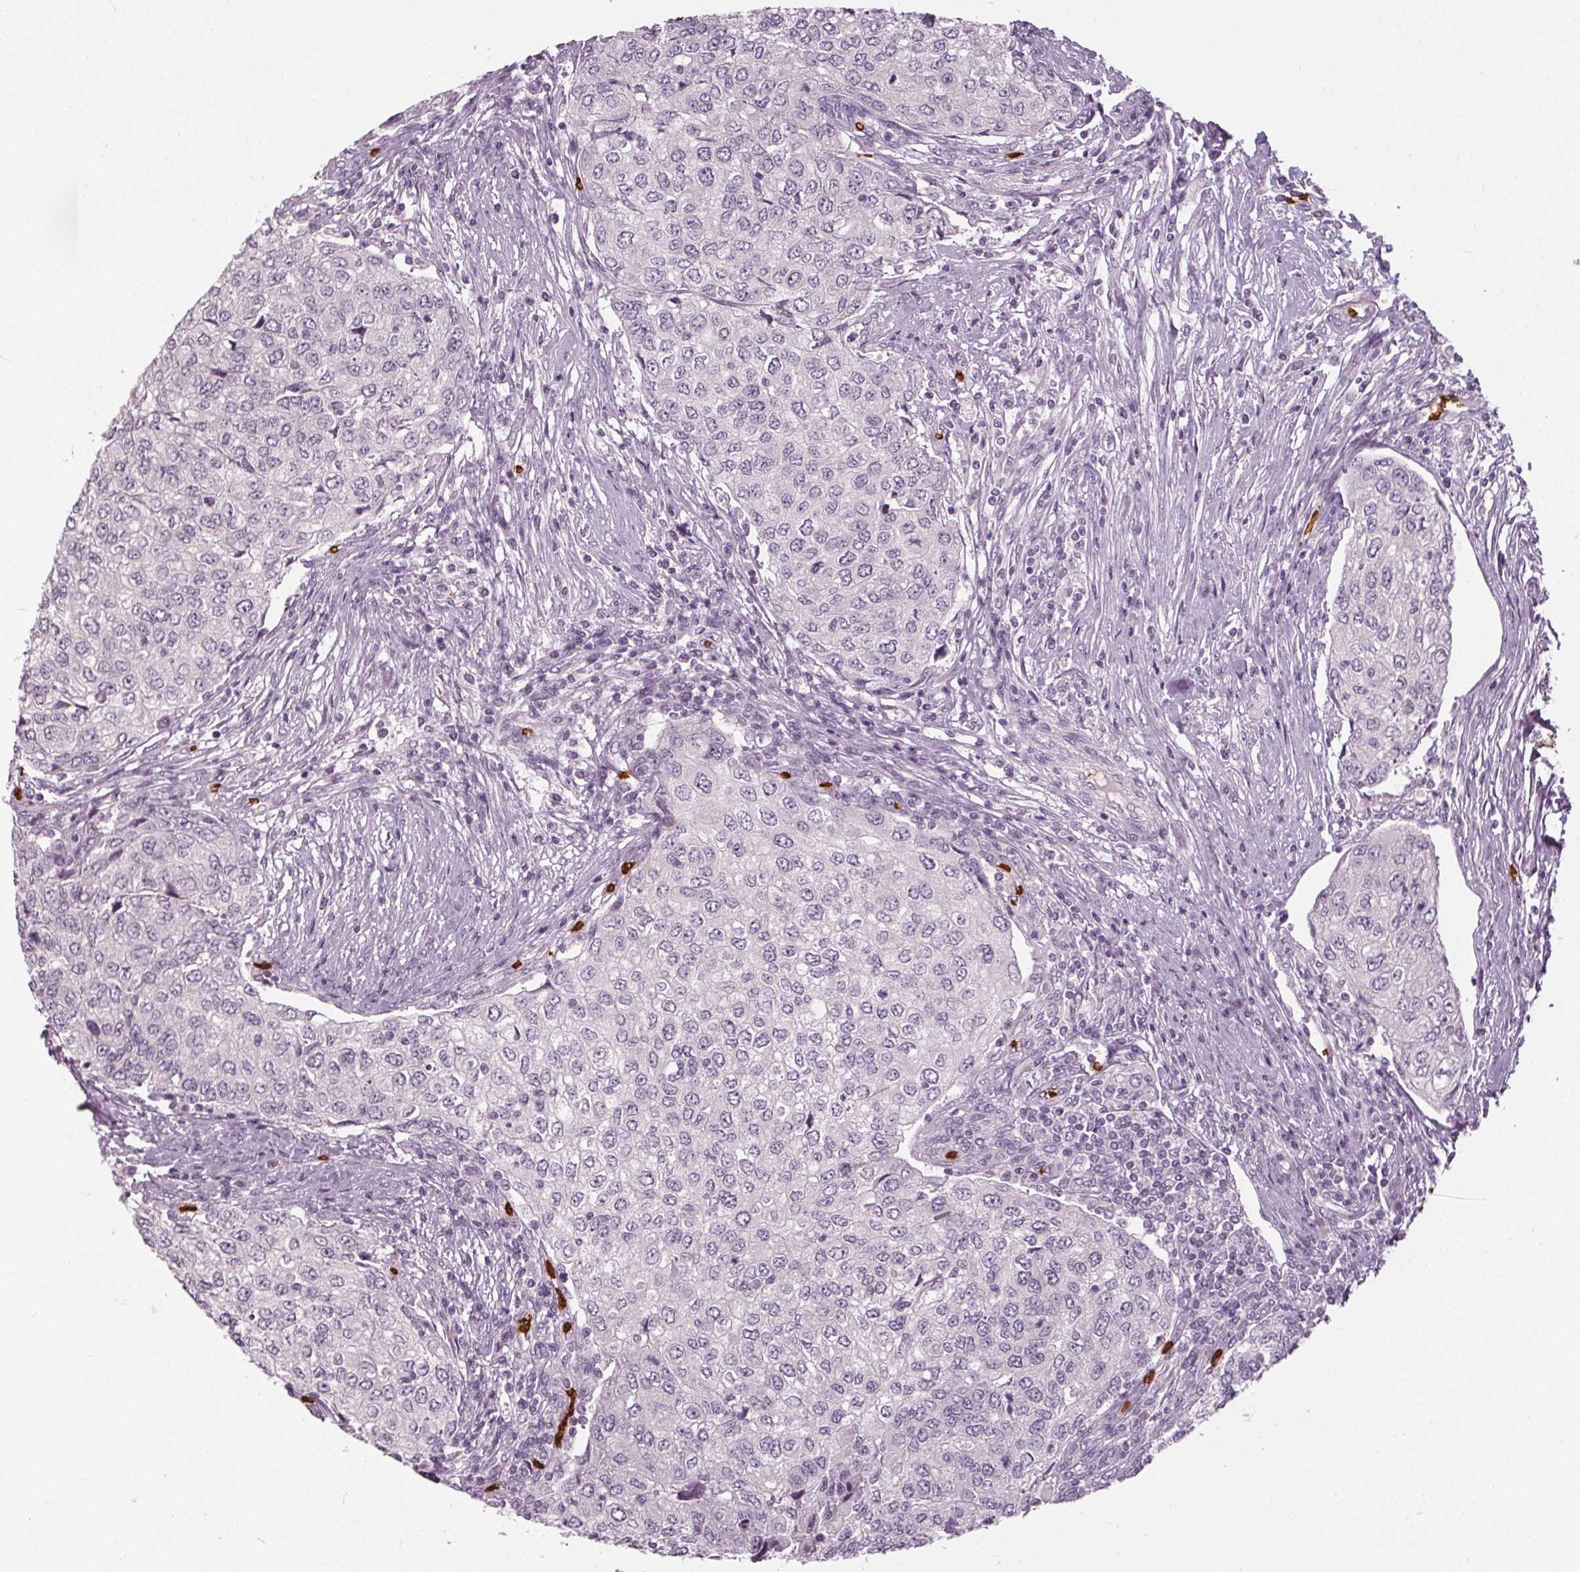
{"staining": {"intensity": "negative", "quantity": "none", "location": "none"}, "tissue": "urothelial cancer", "cell_type": "Tumor cells", "image_type": "cancer", "snomed": [{"axis": "morphology", "description": "Urothelial carcinoma, High grade"}, {"axis": "topography", "description": "Urinary bladder"}], "caption": "A high-resolution photomicrograph shows immunohistochemistry staining of urothelial cancer, which shows no significant staining in tumor cells.", "gene": "SLC4A1", "patient": {"sex": "female", "age": 78}}